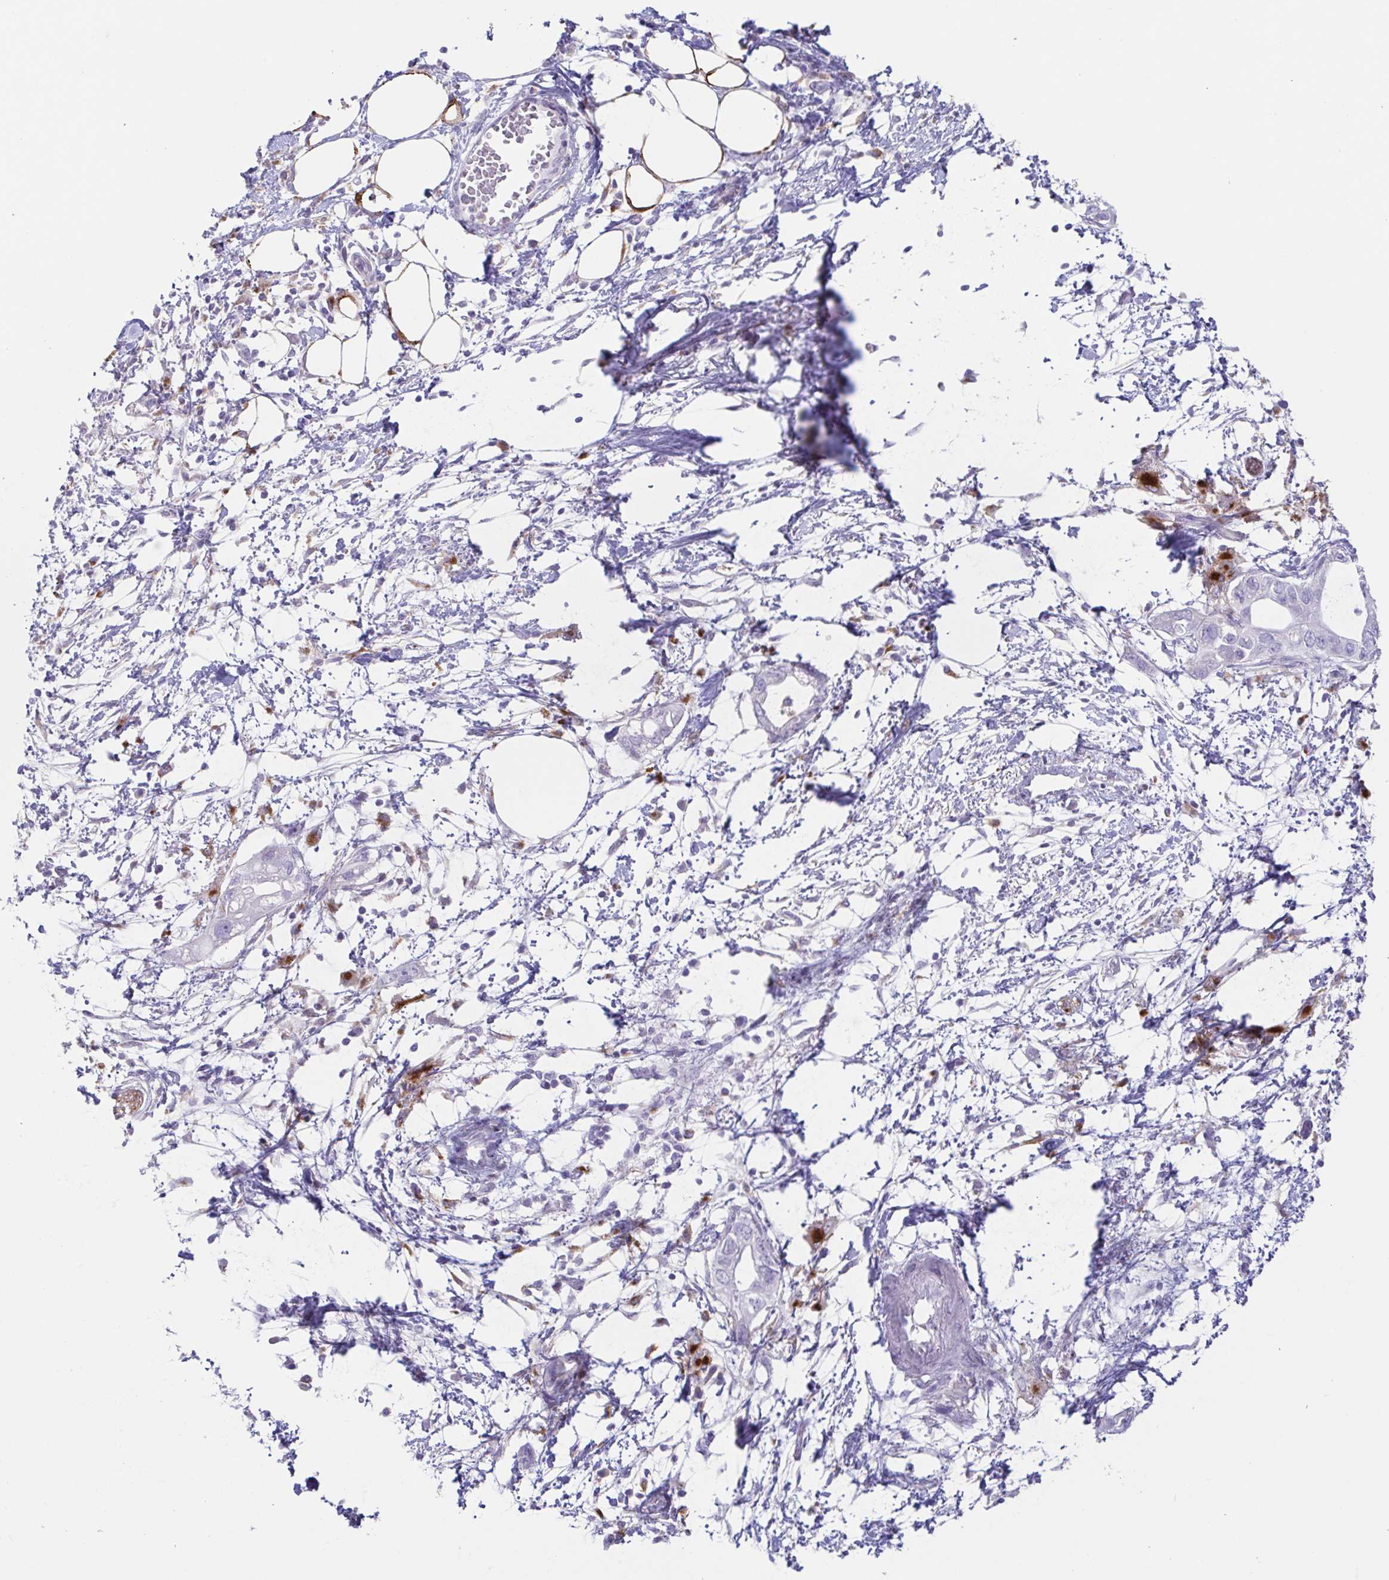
{"staining": {"intensity": "negative", "quantity": "none", "location": "none"}, "tissue": "pancreatic cancer", "cell_type": "Tumor cells", "image_type": "cancer", "snomed": [{"axis": "morphology", "description": "Adenocarcinoma, NOS"}, {"axis": "topography", "description": "Pancreas"}], "caption": "There is no significant staining in tumor cells of pancreatic cancer. The staining is performed using DAB brown chromogen with nuclei counter-stained in using hematoxylin.", "gene": "ATP6V1G2", "patient": {"sex": "female", "age": 72}}